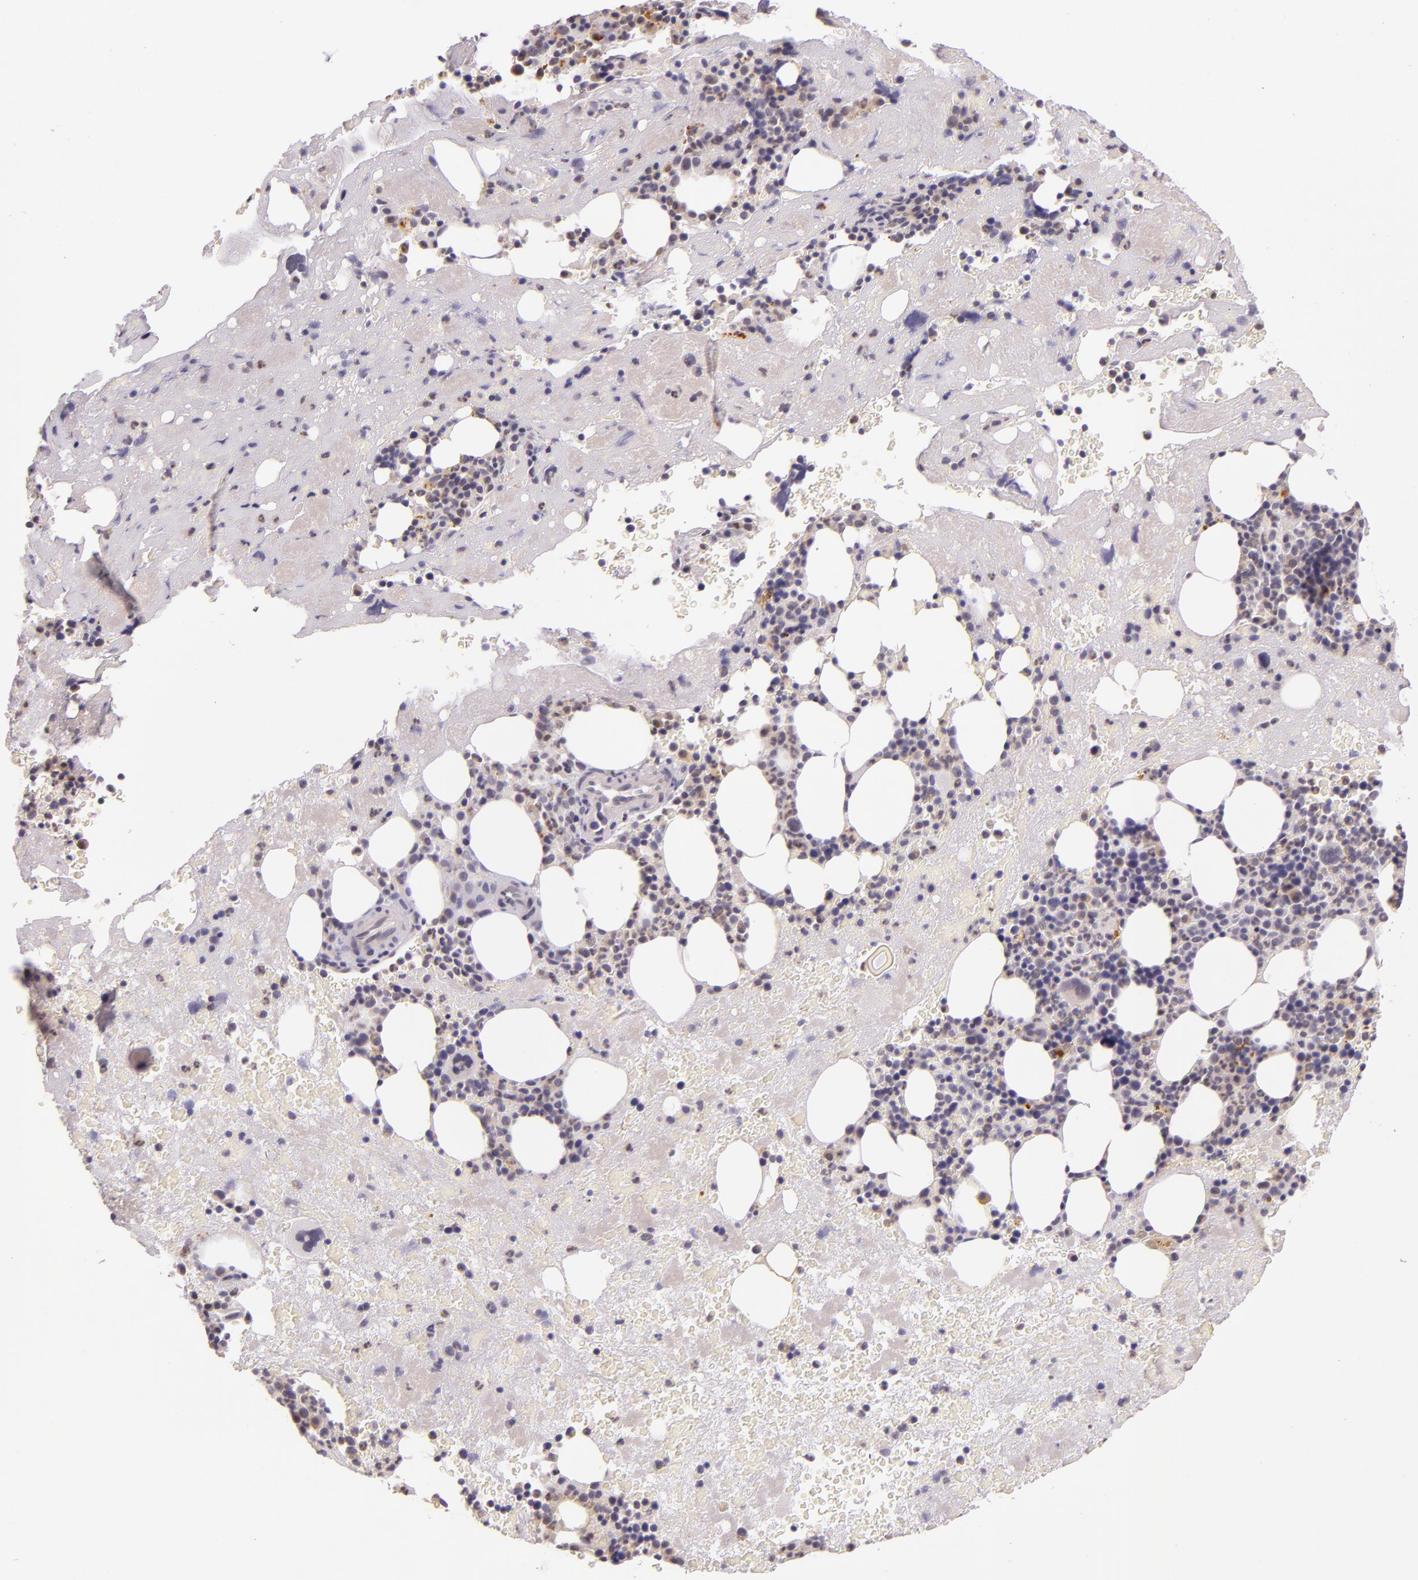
{"staining": {"intensity": "weak", "quantity": "<25%", "location": "cytoplasmic/membranous"}, "tissue": "bone marrow", "cell_type": "Hematopoietic cells", "image_type": "normal", "snomed": [{"axis": "morphology", "description": "Normal tissue, NOS"}, {"axis": "topography", "description": "Bone marrow"}], "caption": "Immunohistochemistry (IHC) micrograph of normal bone marrow: human bone marrow stained with DAB (3,3'-diaminobenzidine) demonstrates no significant protein expression in hematopoietic cells. The staining is performed using DAB (3,3'-diaminobenzidine) brown chromogen with nuclei counter-stained in using hematoxylin.", "gene": "ARMH4", "patient": {"sex": "male", "age": 76}}